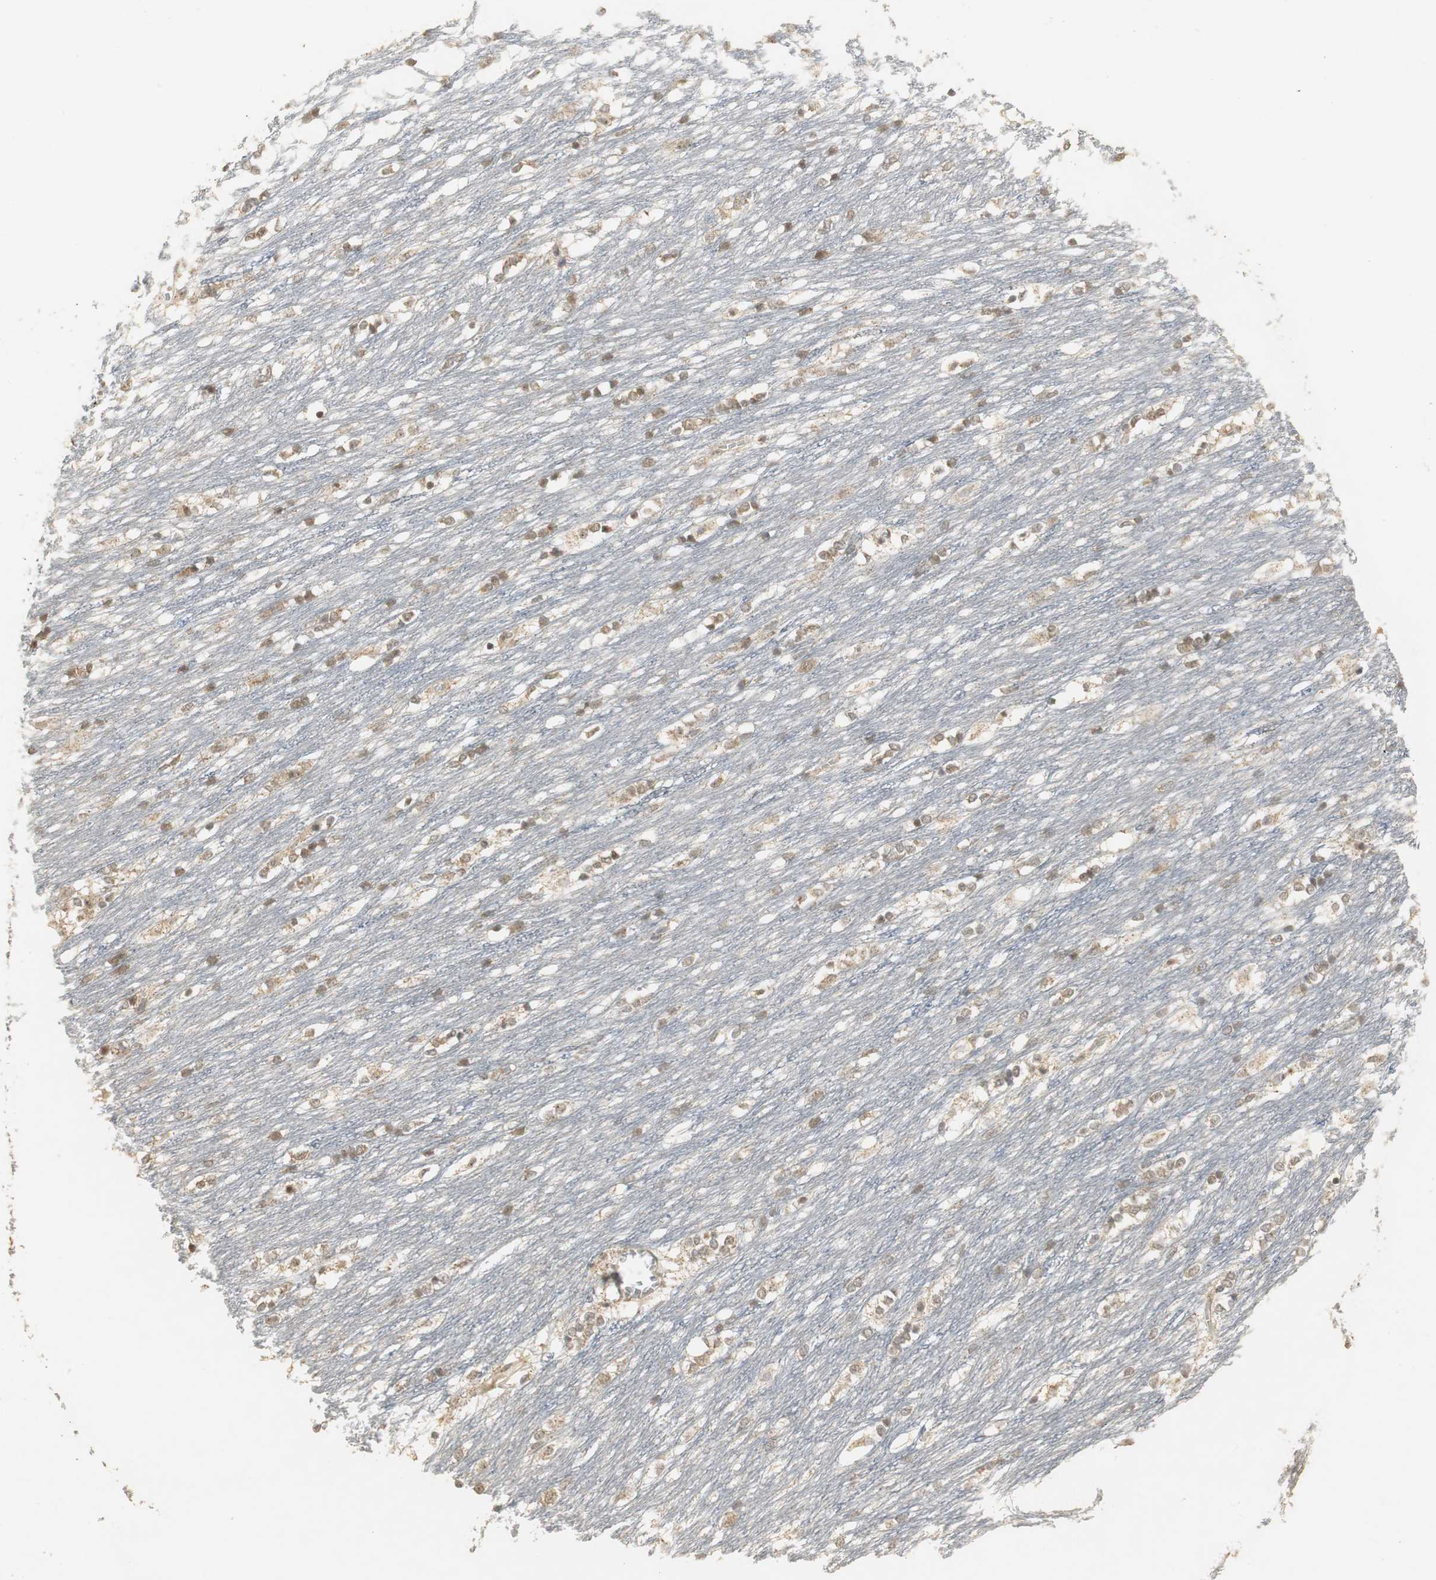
{"staining": {"intensity": "moderate", "quantity": "25%-75%", "location": "cytoplasmic/membranous,nuclear"}, "tissue": "caudate", "cell_type": "Glial cells", "image_type": "normal", "snomed": [{"axis": "morphology", "description": "Normal tissue, NOS"}, {"axis": "topography", "description": "Lateral ventricle wall"}], "caption": "Immunohistochemical staining of normal human caudate shows moderate cytoplasmic/membranous,nuclear protein positivity in approximately 25%-75% of glial cells. The protein of interest is shown in brown color, while the nuclei are stained blue.", "gene": "ELOA", "patient": {"sex": "female", "age": 19}}